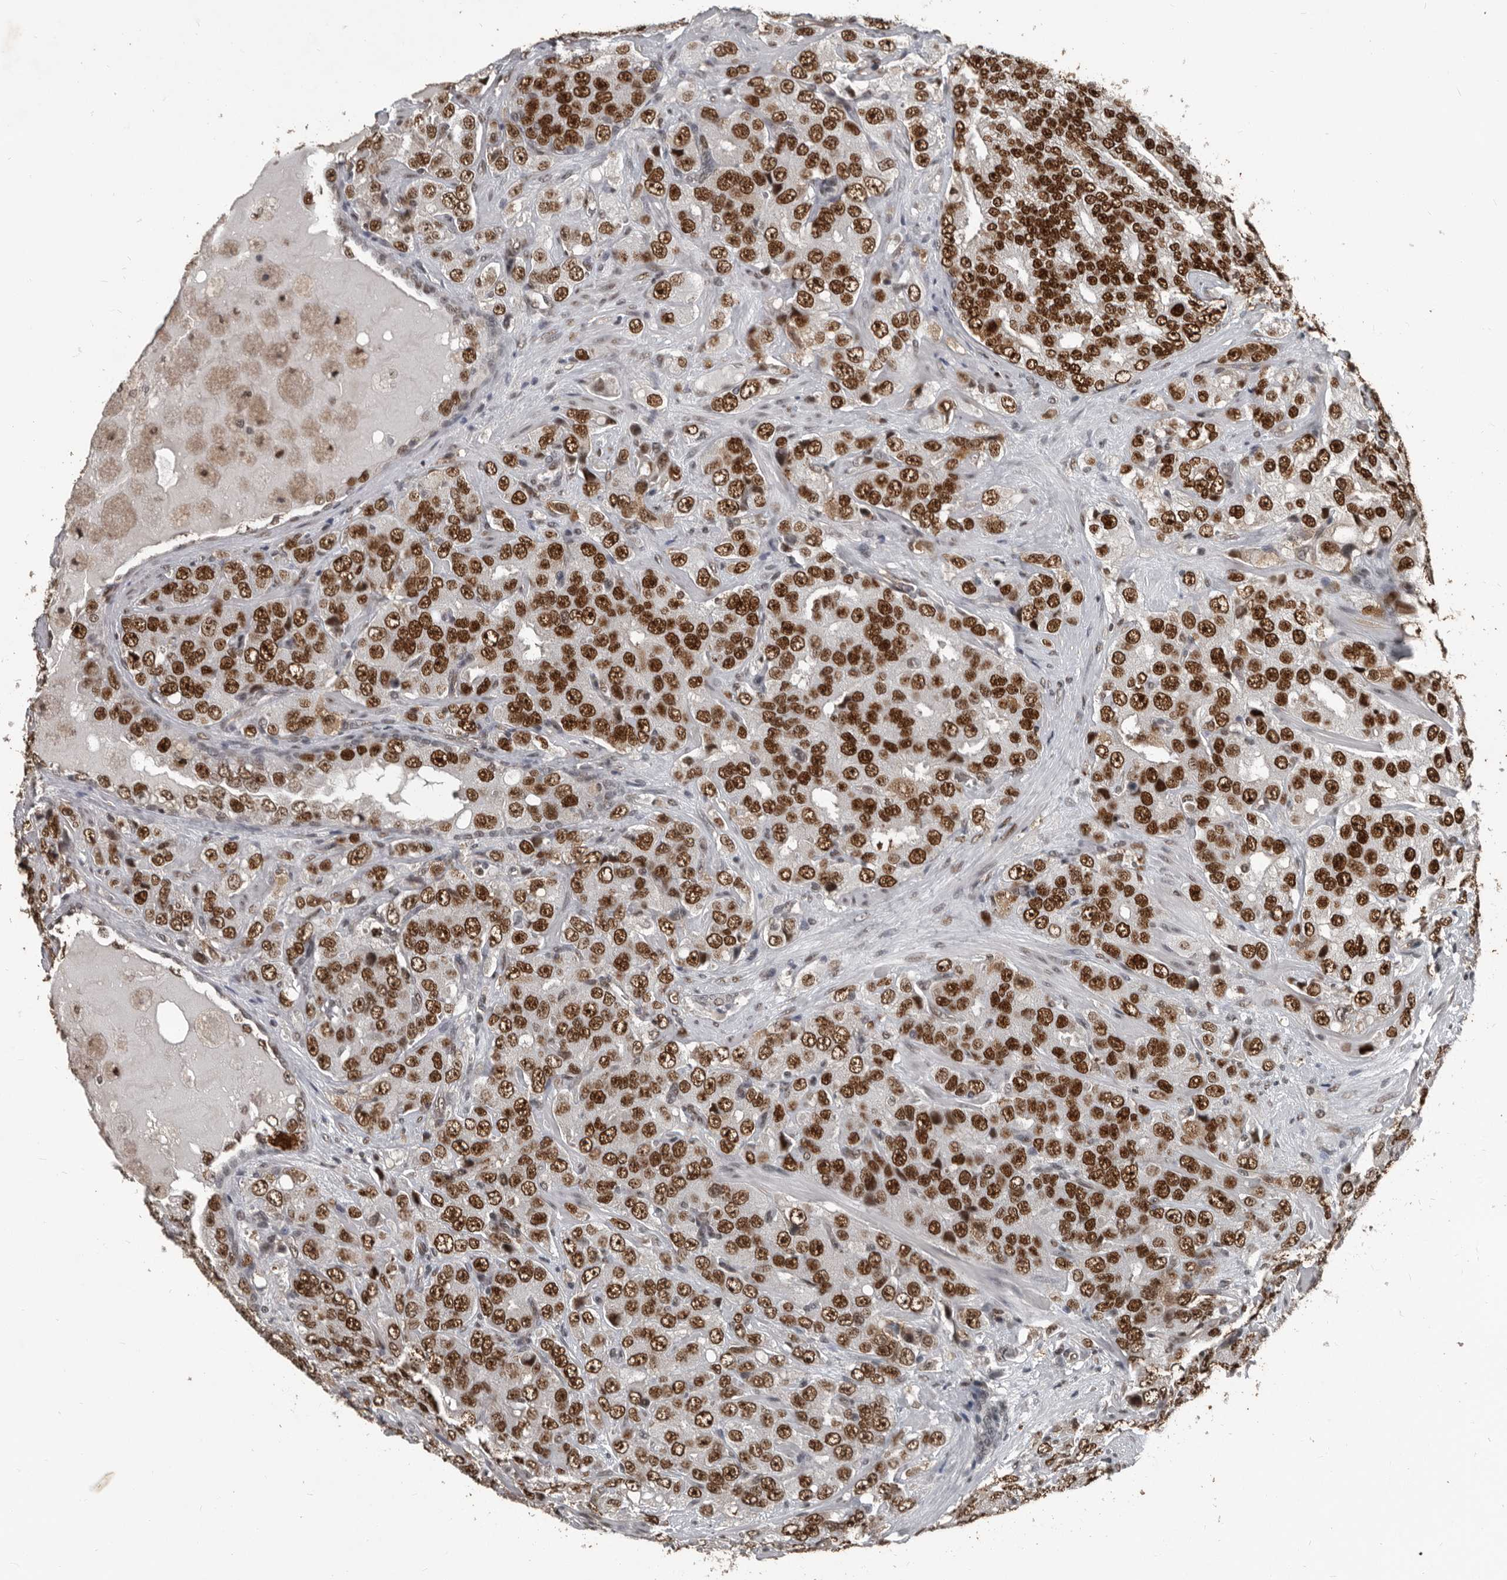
{"staining": {"intensity": "strong", "quantity": ">75%", "location": "nuclear"}, "tissue": "prostate cancer", "cell_type": "Tumor cells", "image_type": "cancer", "snomed": [{"axis": "morphology", "description": "Adenocarcinoma, High grade"}, {"axis": "topography", "description": "Prostate"}], "caption": "Immunohistochemistry image of human prostate cancer stained for a protein (brown), which demonstrates high levels of strong nuclear positivity in approximately >75% of tumor cells.", "gene": "CHD1L", "patient": {"sex": "male", "age": 58}}